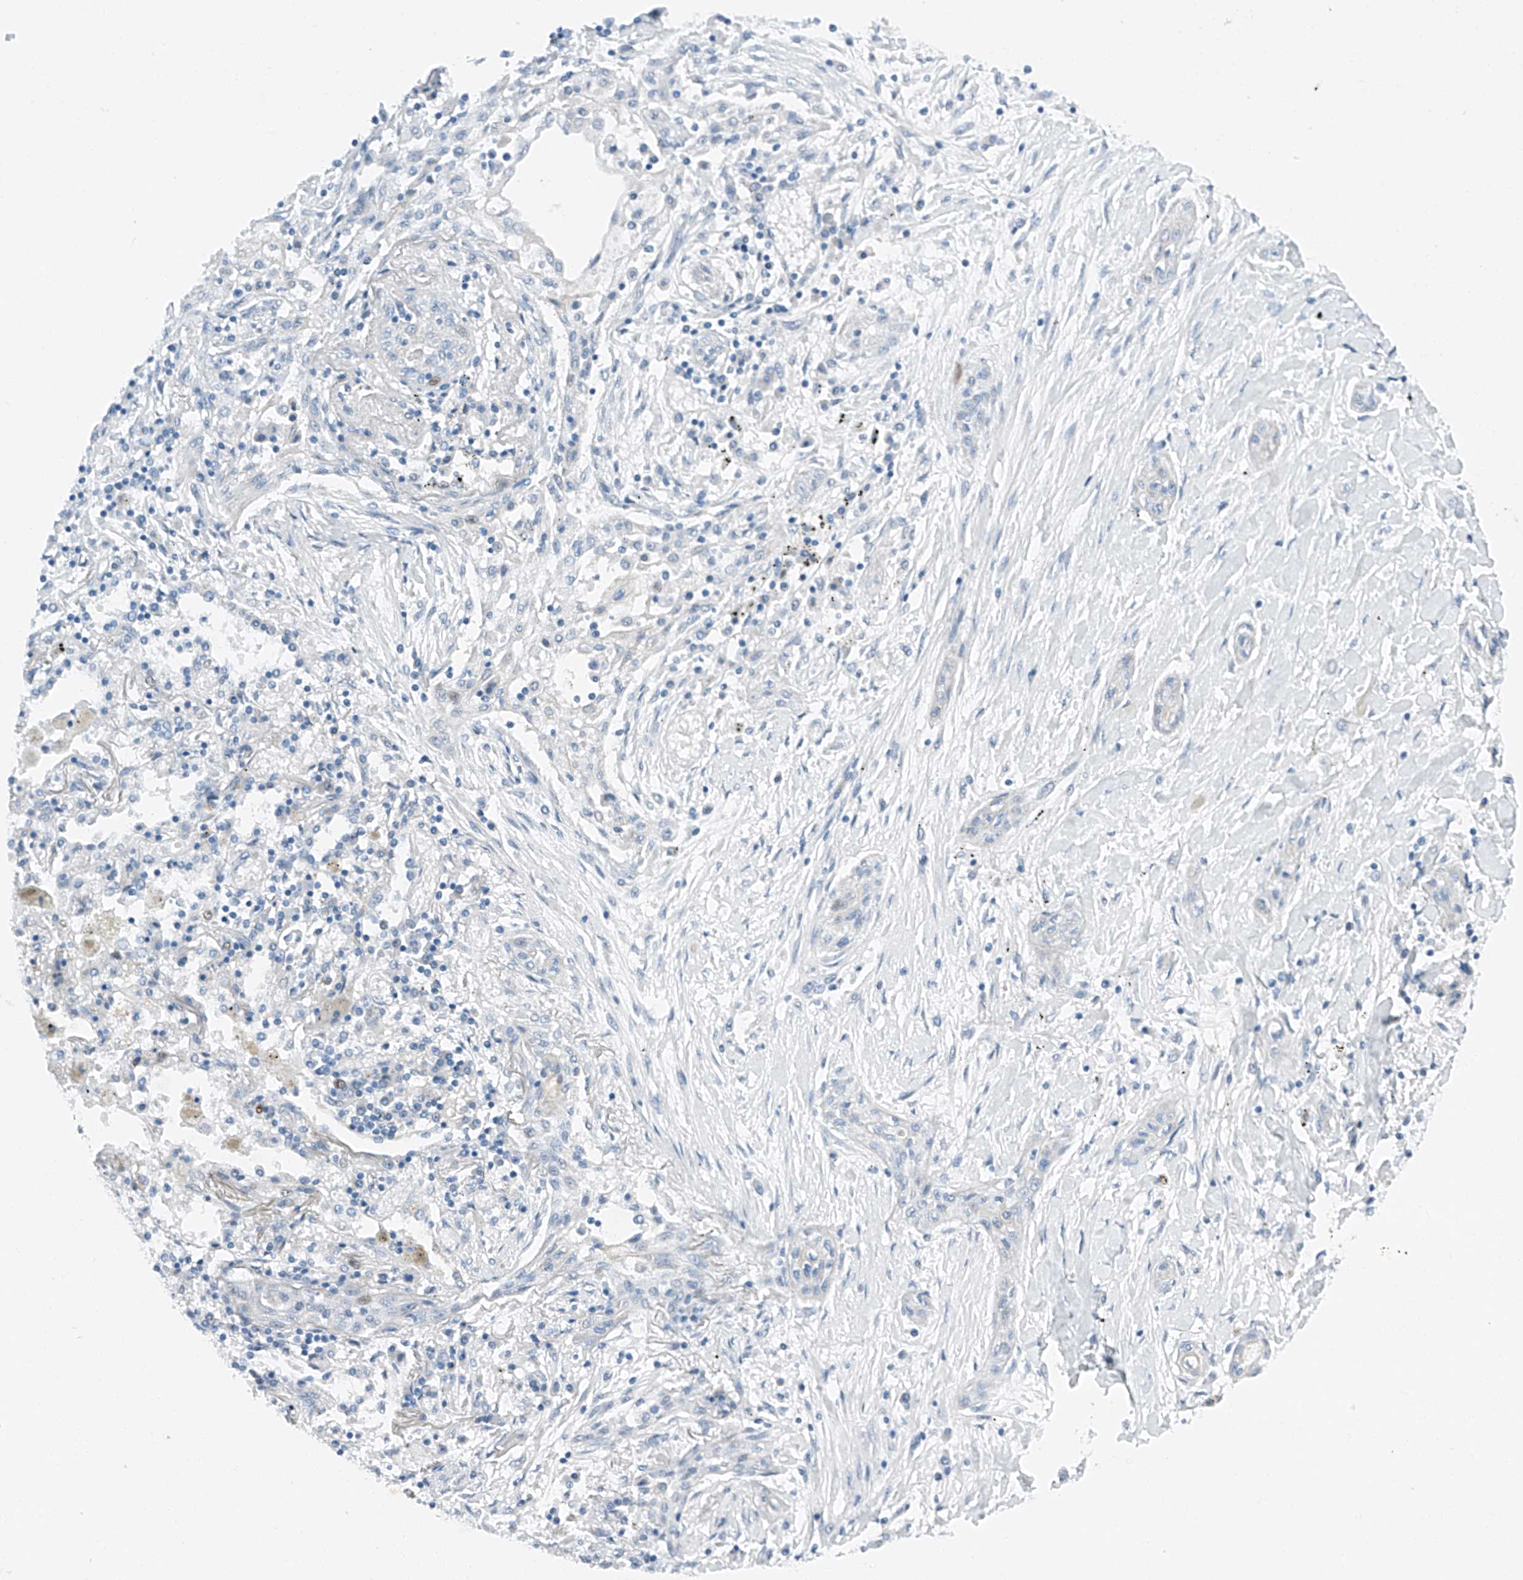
{"staining": {"intensity": "negative", "quantity": "none", "location": "none"}, "tissue": "lung cancer", "cell_type": "Tumor cells", "image_type": "cancer", "snomed": [{"axis": "morphology", "description": "Squamous cell carcinoma, NOS"}, {"axis": "topography", "description": "Lung"}], "caption": "An immunohistochemistry (IHC) photomicrograph of lung cancer is shown. There is no staining in tumor cells of lung cancer.", "gene": "MDGA1", "patient": {"sex": "female", "age": 47}}